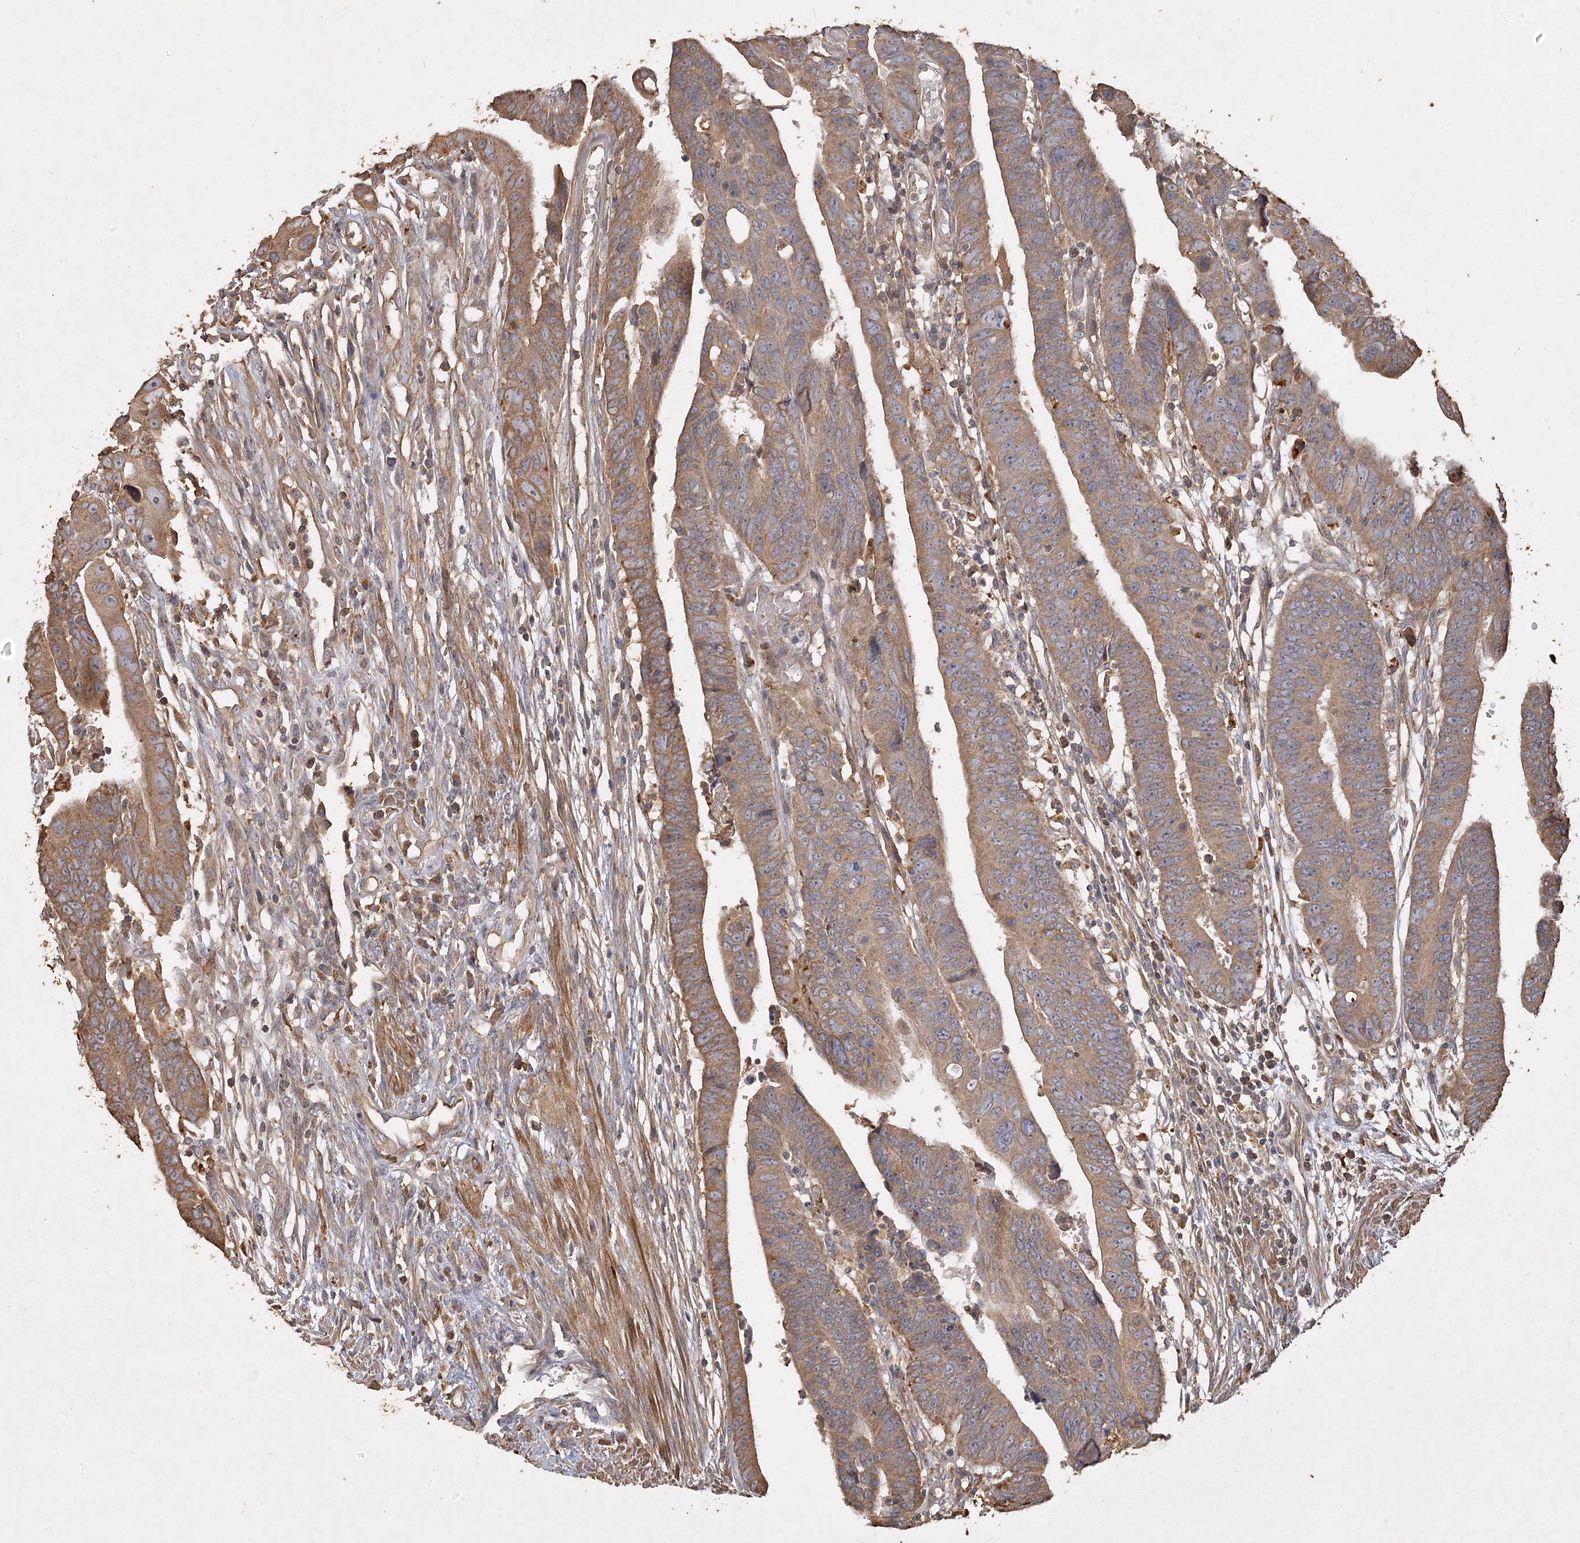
{"staining": {"intensity": "moderate", "quantity": ">75%", "location": "cytoplasmic/membranous"}, "tissue": "colorectal cancer", "cell_type": "Tumor cells", "image_type": "cancer", "snomed": [{"axis": "morphology", "description": "Adenocarcinoma, NOS"}, {"axis": "topography", "description": "Rectum"}], "caption": "A histopathology image of human adenocarcinoma (colorectal) stained for a protein exhibits moderate cytoplasmic/membranous brown staining in tumor cells.", "gene": "PIK3C2A", "patient": {"sex": "female", "age": 65}}